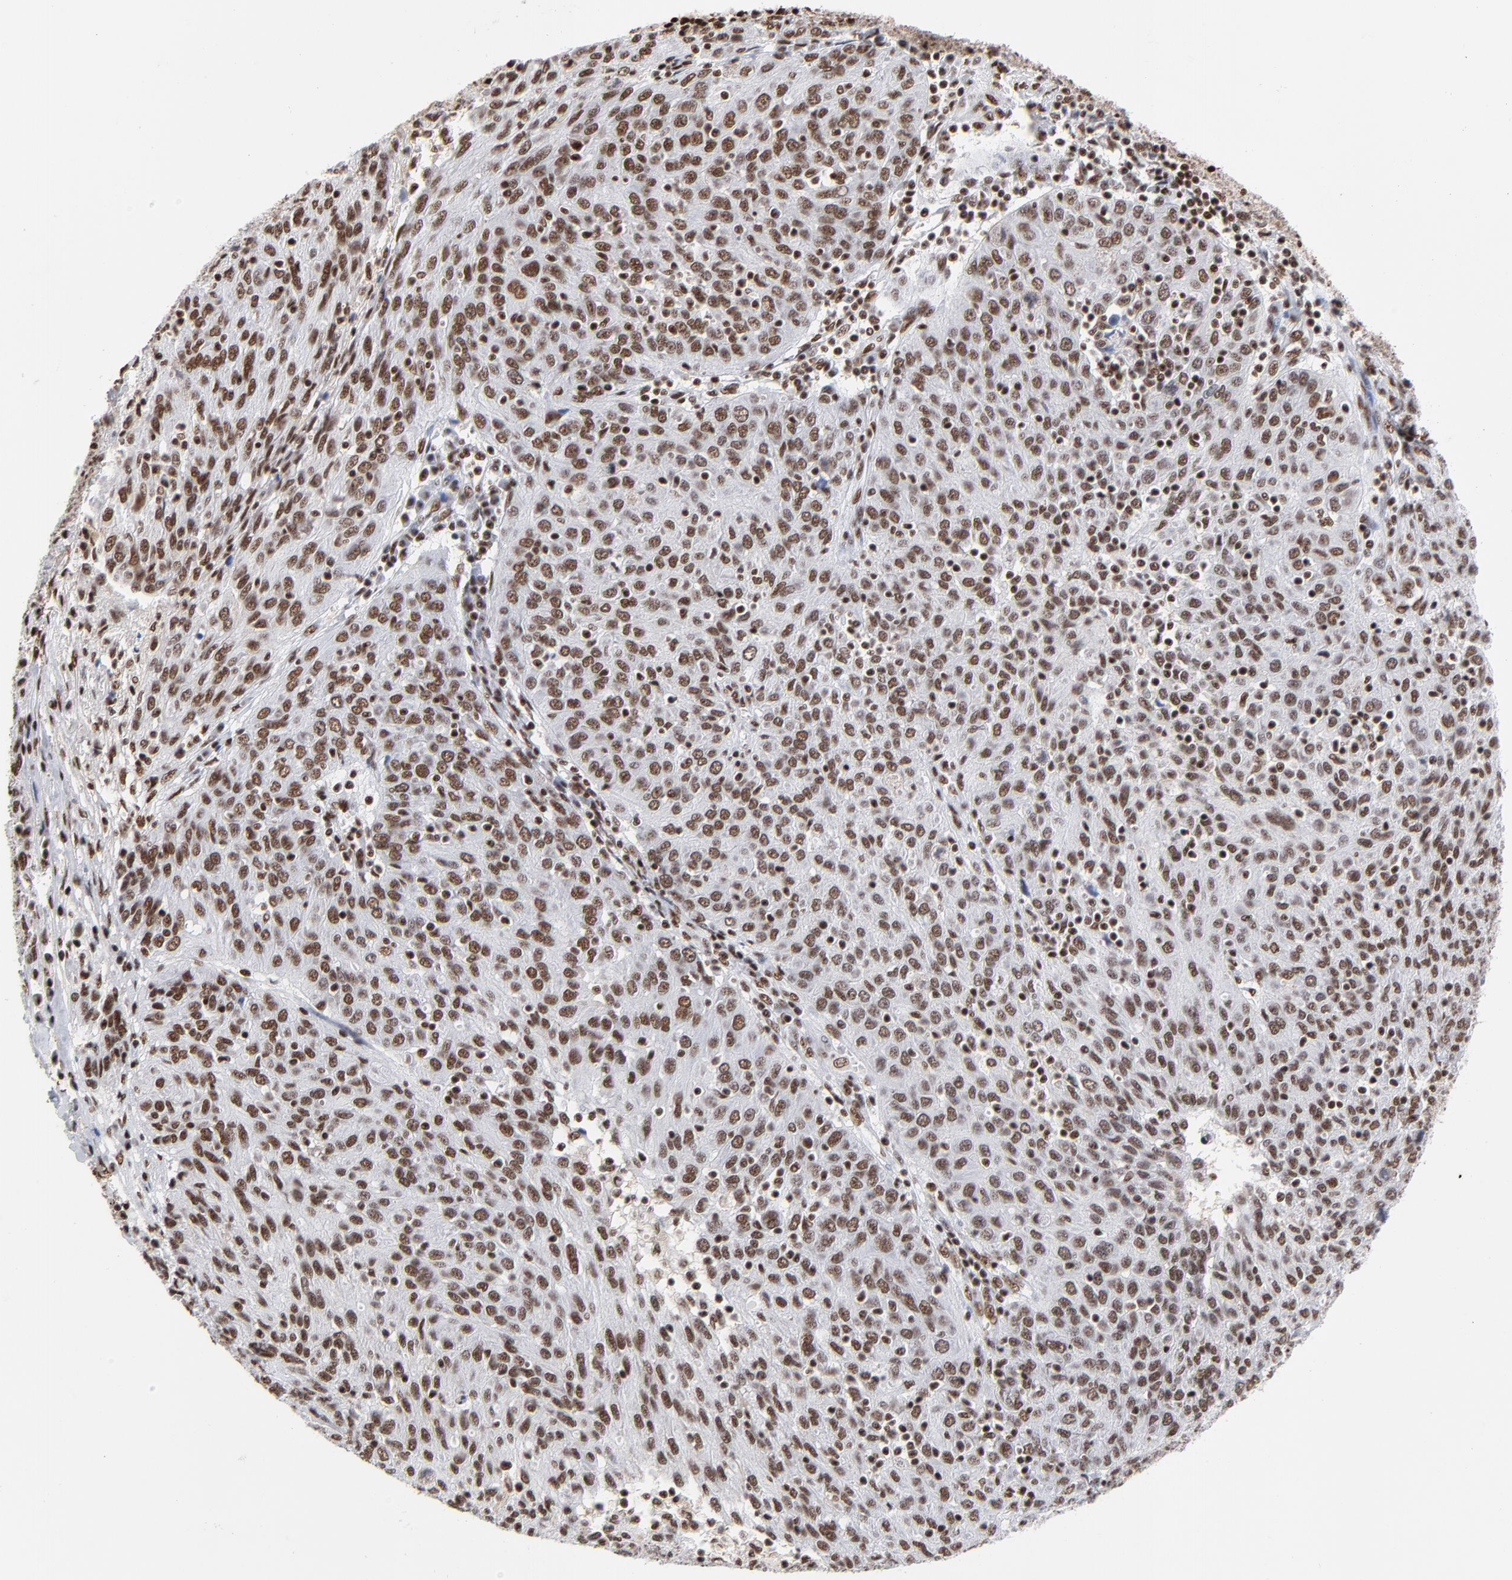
{"staining": {"intensity": "strong", "quantity": ">75%", "location": "nuclear"}, "tissue": "ovarian cancer", "cell_type": "Tumor cells", "image_type": "cancer", "snomed": [{"axis": "morphology", "description": "Carcinoma, endometroid"}, {"axis": "topography", "description": "Ovary"}], "caption": "Human endometroid carcinoma (ovarian) stained with a brown dye reveals strong nuclear positive expression in about >75% of tumor cells.", "gene": "CREB1", "patient": {"sex": "female", "age": 50}}